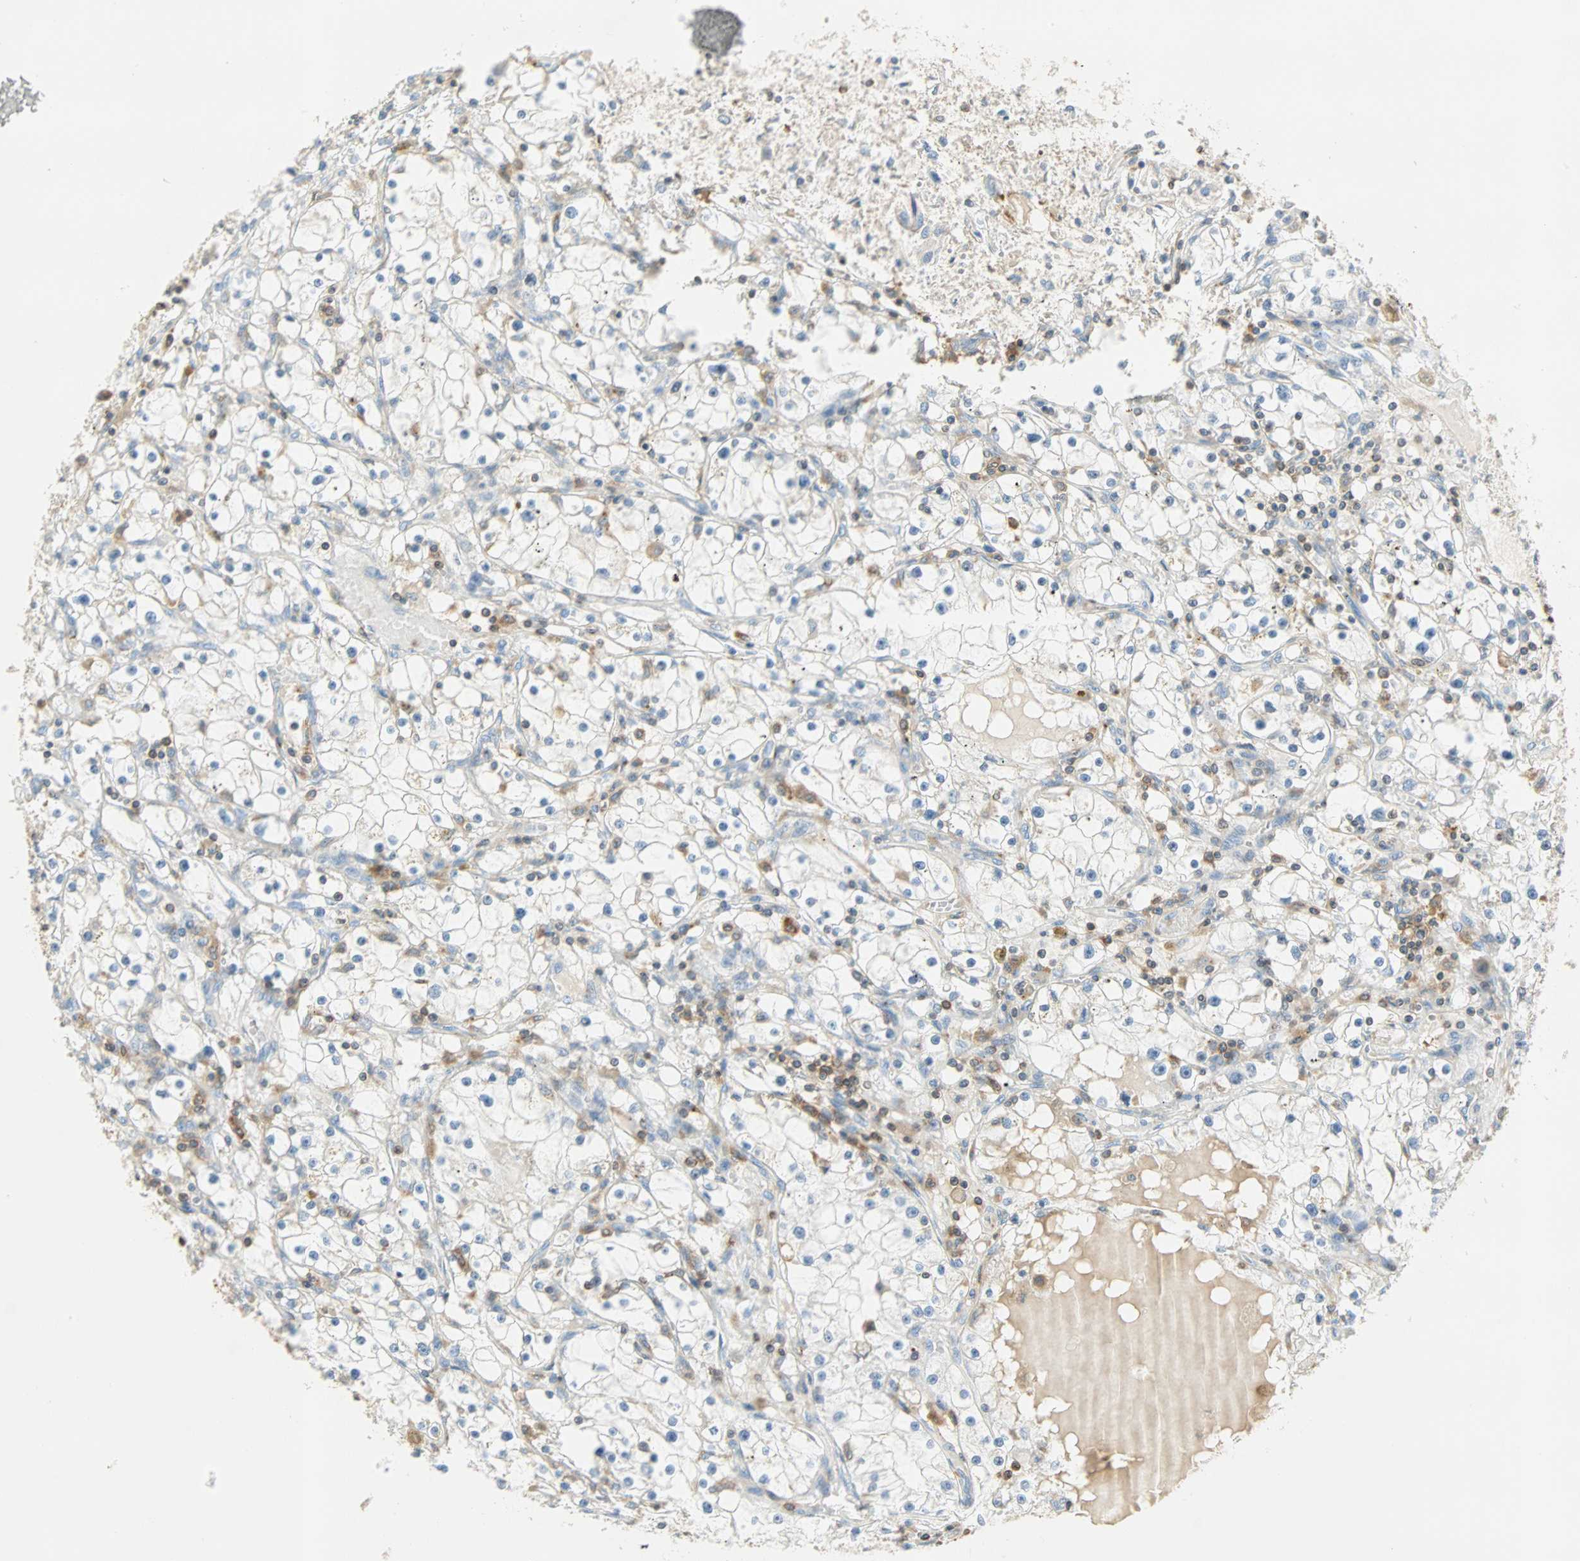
{"staining": {"intensity": "negative", "quantity": "none", "location": "none"}, "tissue": "renal cancer", "cell_type": "Tumor cells", "image_type": "cancer", "snomed": [{"axis": "morphology", "description": "Adenocarcinoma, NOS"}, {"axis": "topography", "description": "Kidney"}], "caption": "Micrograph shows no protein expression in tumor cells of renal cancer (adenocarcinoma) tissue. Brightfield microscopy of immunohistochemistry (IHC) stained with DAB (3,3'-diaminobenzidine) (brown) and hematoxylin (blue), captured at high magnification.", "gene": "FMNL1", "patient": {"sex": "male", "age": 56}}